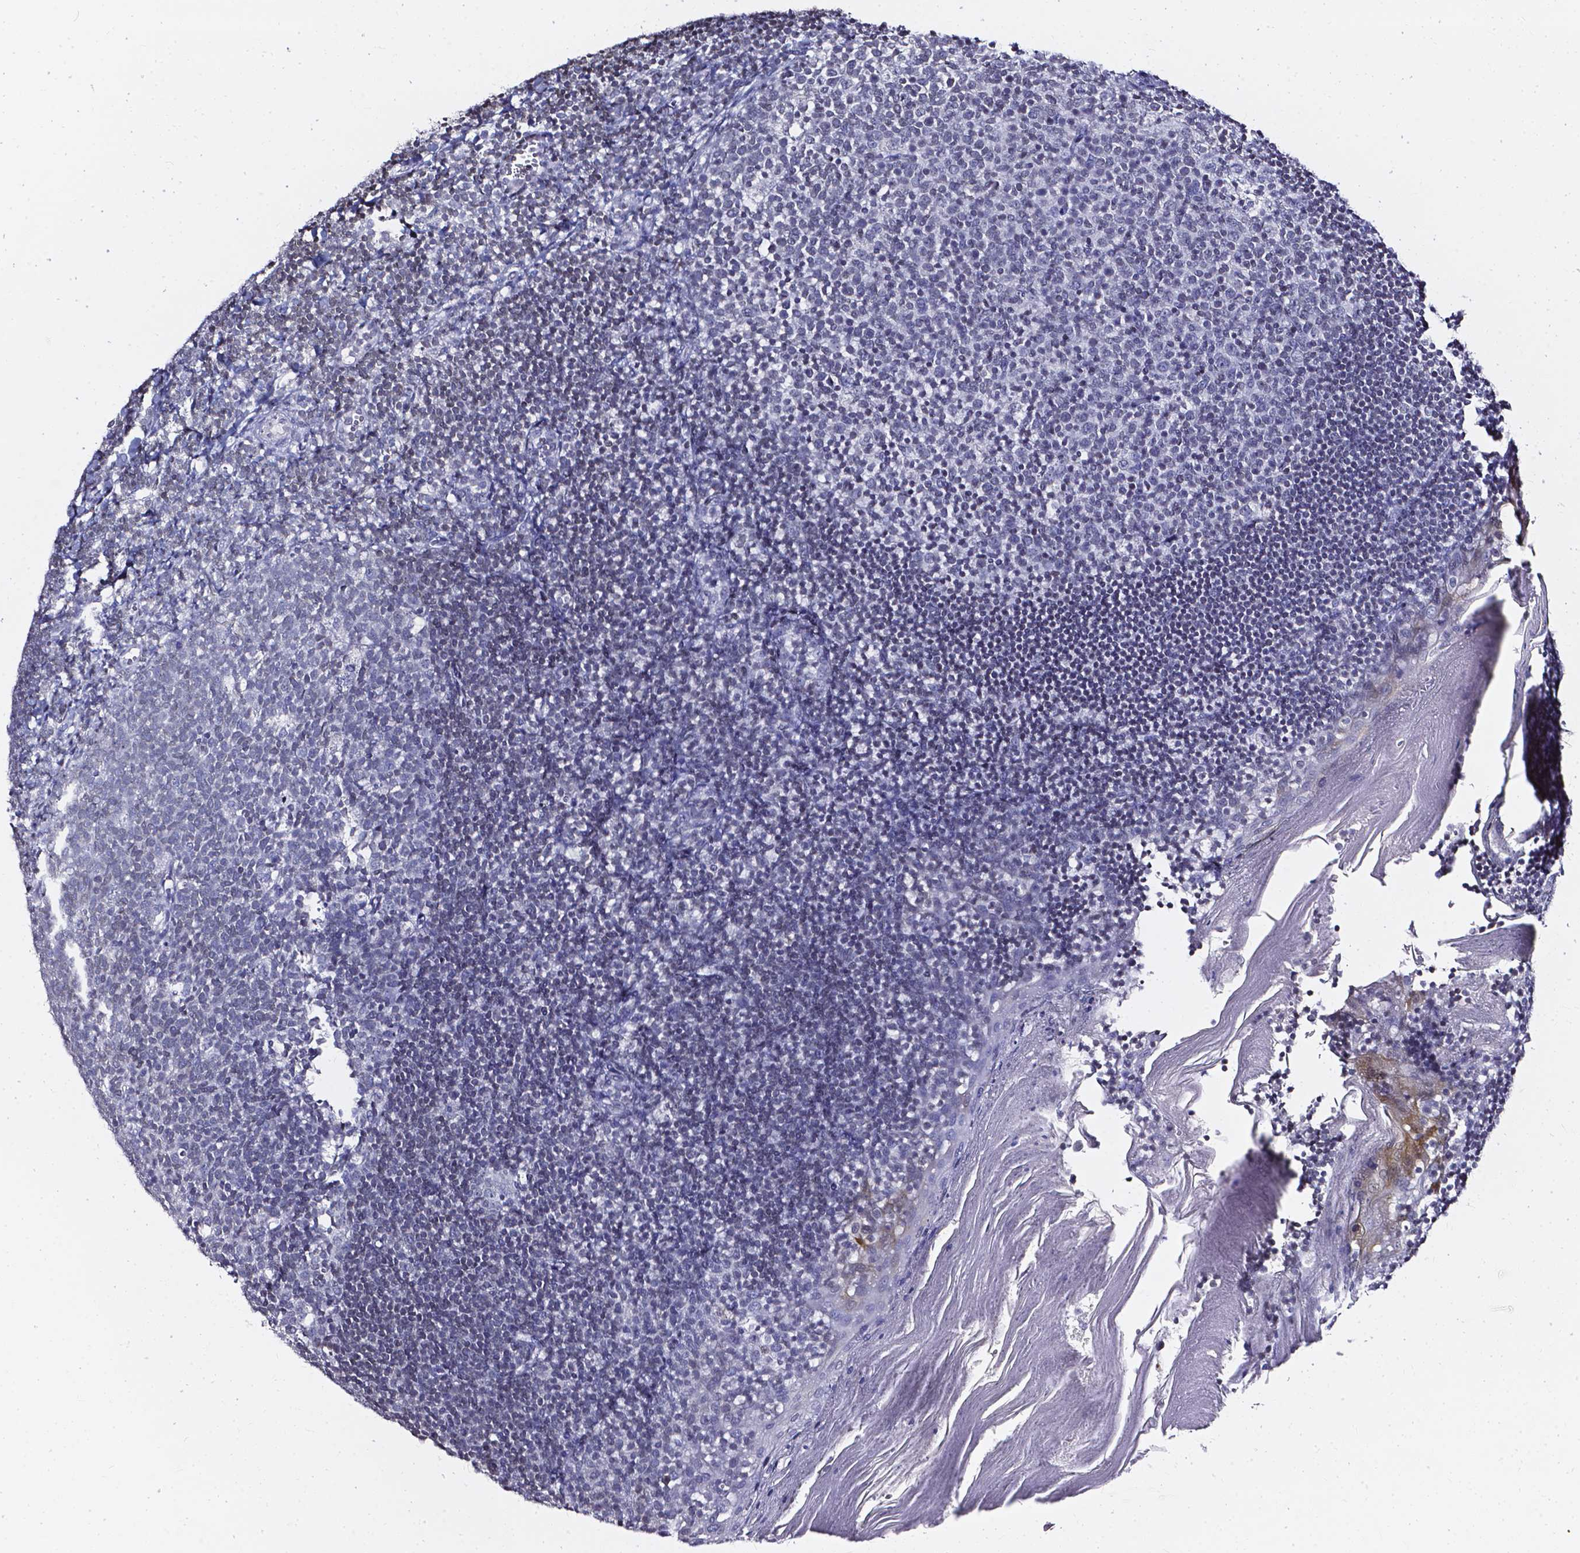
{"staining": {"intensity": "negative", "quantity": "none", "location": "none"}, "tissue": "lymph node", "cell_type": "Germinal center cells", "image_type": "normal", "snomed": [{"axis": "morphology", "description": "Normal tissue, NOS"}, {"axis": "topography", "description": "Lymph node"}], "caption": "Protein analysis of benign lymph node shows no significant staining in germinal center cells. Brightfield microscopy of immunohistochemistry (IHC) stained with DAB (brown) and hematoxylin (blue), captured at high magnification.", "gene": "AKR1B10", "patient": {"sex": "female", "age": 21}}